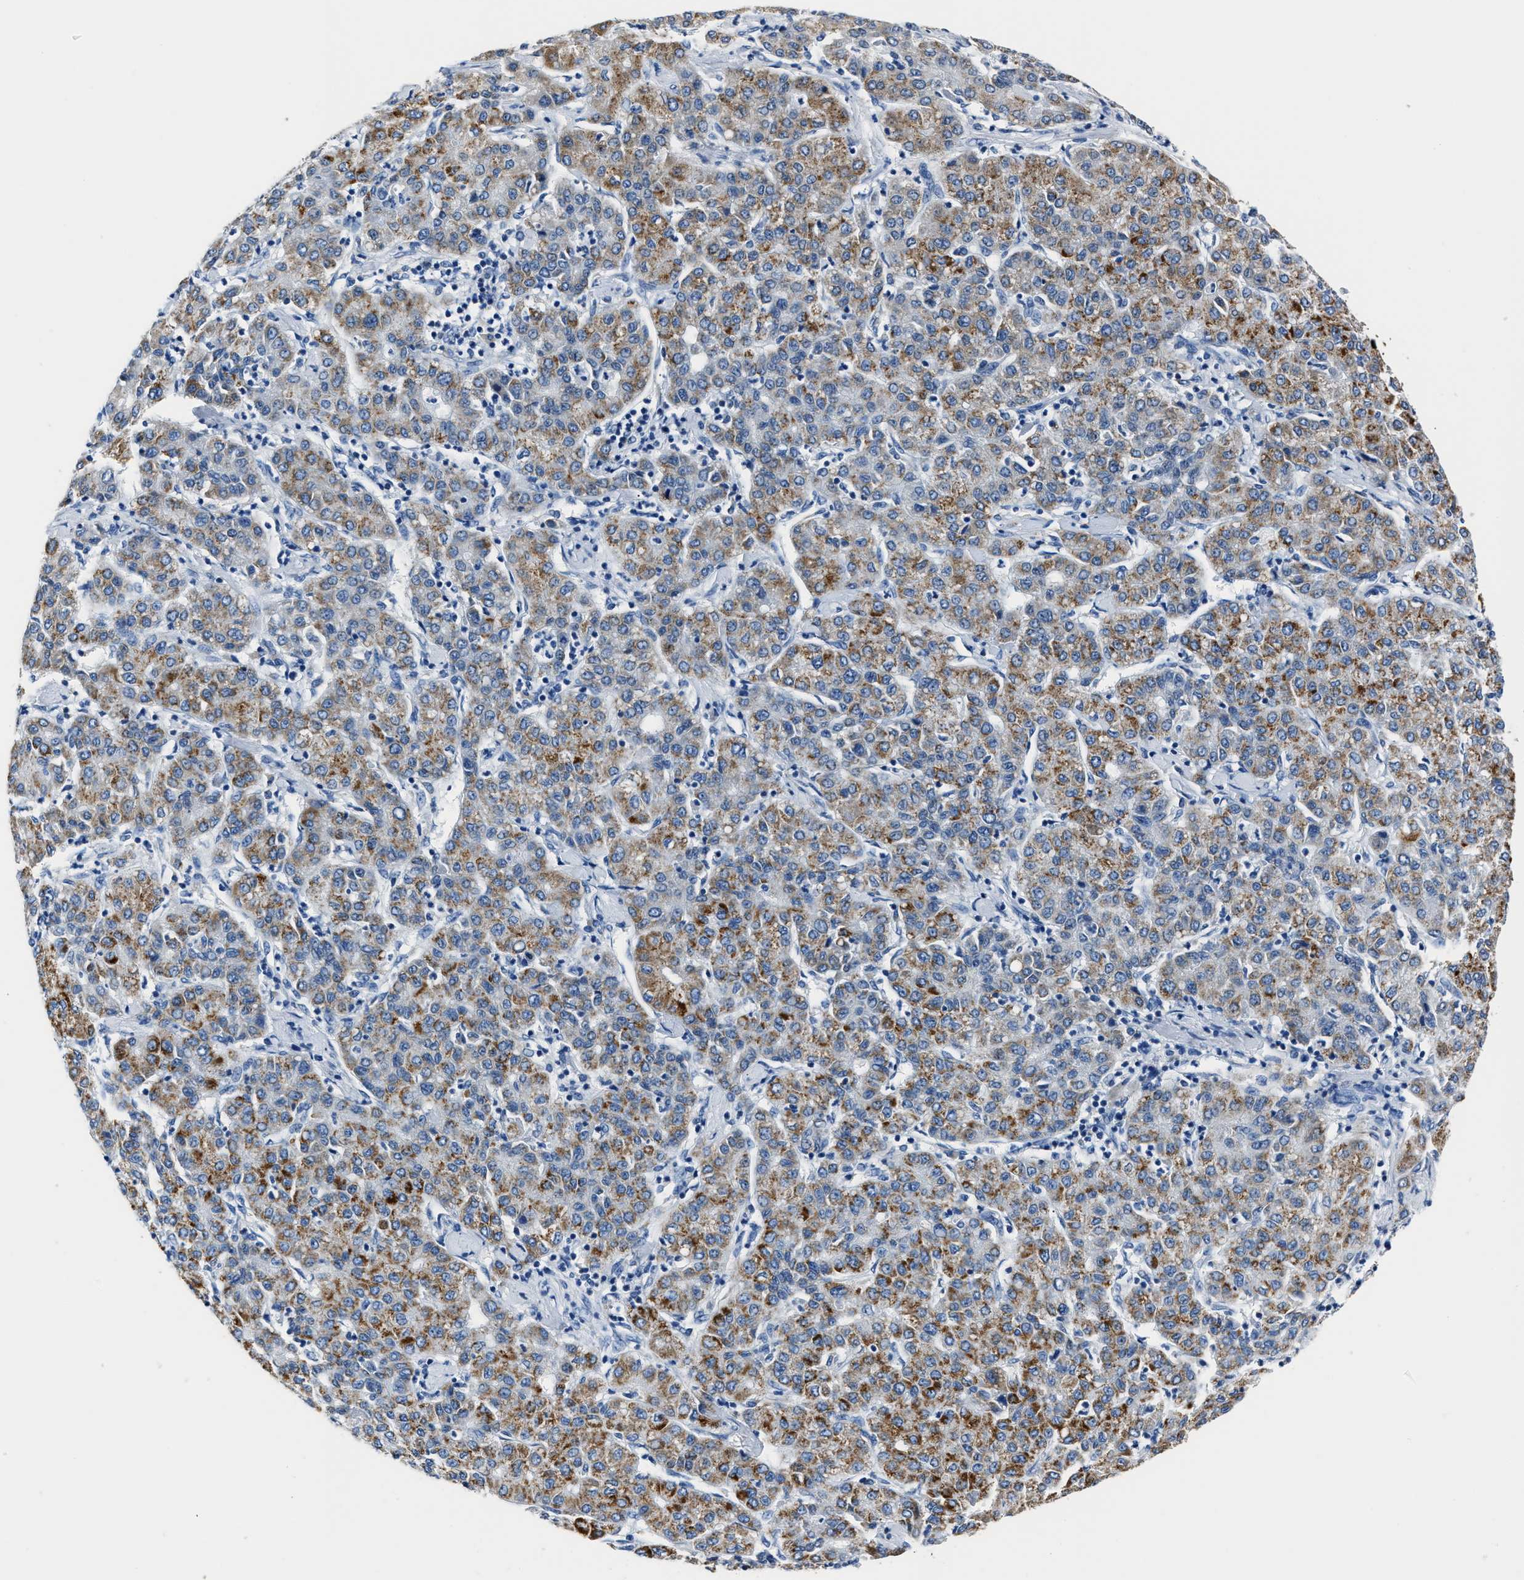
{"staining": {"intensity": "strong", "quantity": ">75%", "location": "cytoplasmic/membranous"}, "tissue": "liver cancer", "cell_type": "Tumor cells", "image_type": "cancer", "snomed": [{"axis": "morphology", "description": "Carcinoma, Hepatocellular, NOS"}, {"axis": "topography", "description": "Liver"}], "caption": "Brown immunohistochemical staining in liver cancer reveals strong cytoplasmic/membranous positivity in approximately >75% of tumor cells.", "gene": "AMACR", "patient": {"sex": "male", "age": 65}}